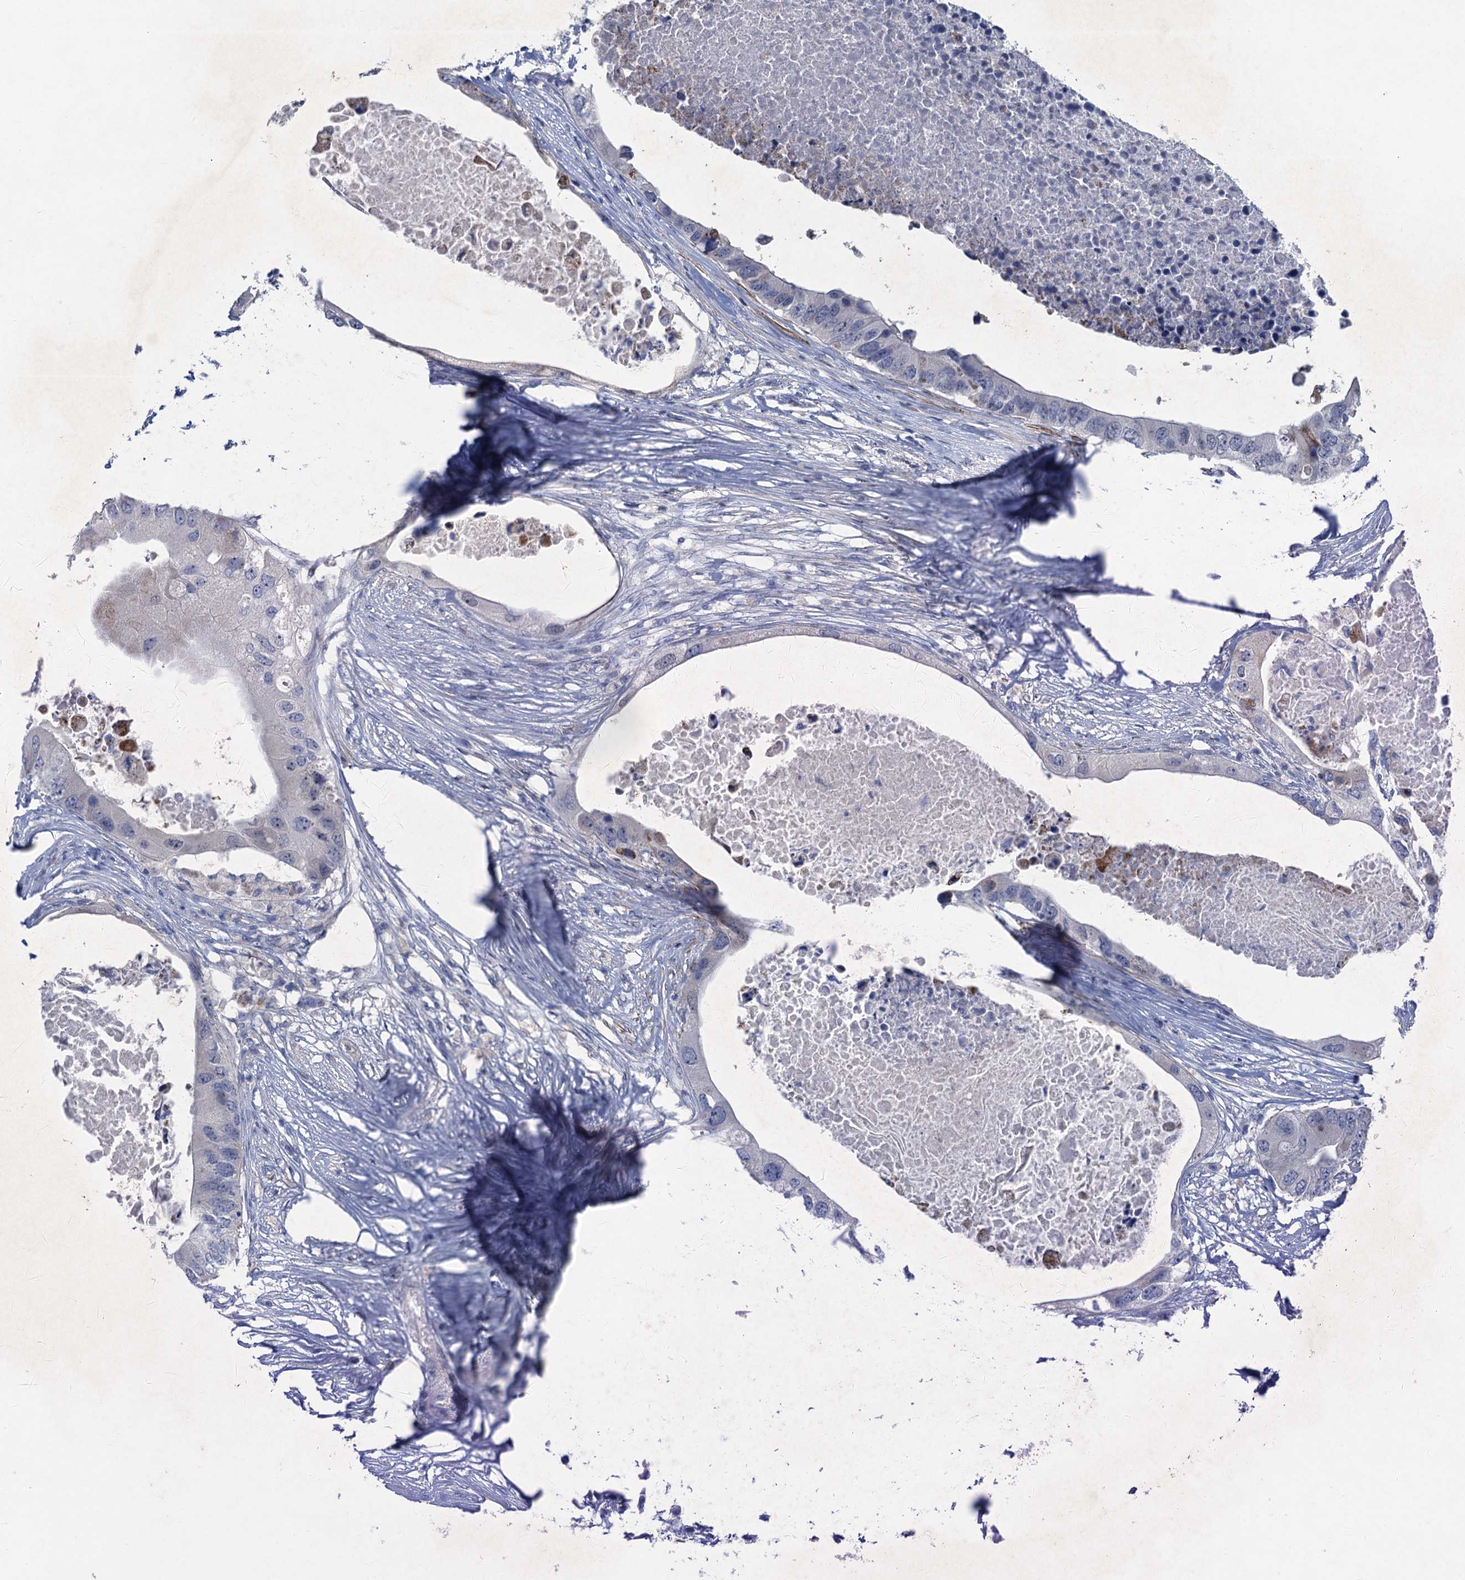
{"staining": {"intensity": "negative", "quantity": "none", "location": "none"}, "tissue": "colorectal cancer", "cell_type": "Tumor cells", "image_type": "cancer", "snomed": [{"axis": "morphology", "description": "Adenocarcinoma, NOS"}, {"axis": "topography", "description": "Colon"}], "caption": "This image is of adenocarcinoma (colorectal) stained with IHC to label a protein in brown with the nuclei are counter-stained blue. There is no positivity in tumor cells.", "gene": "ESYT3", "patient": {"sex": "male", "age": 71}}